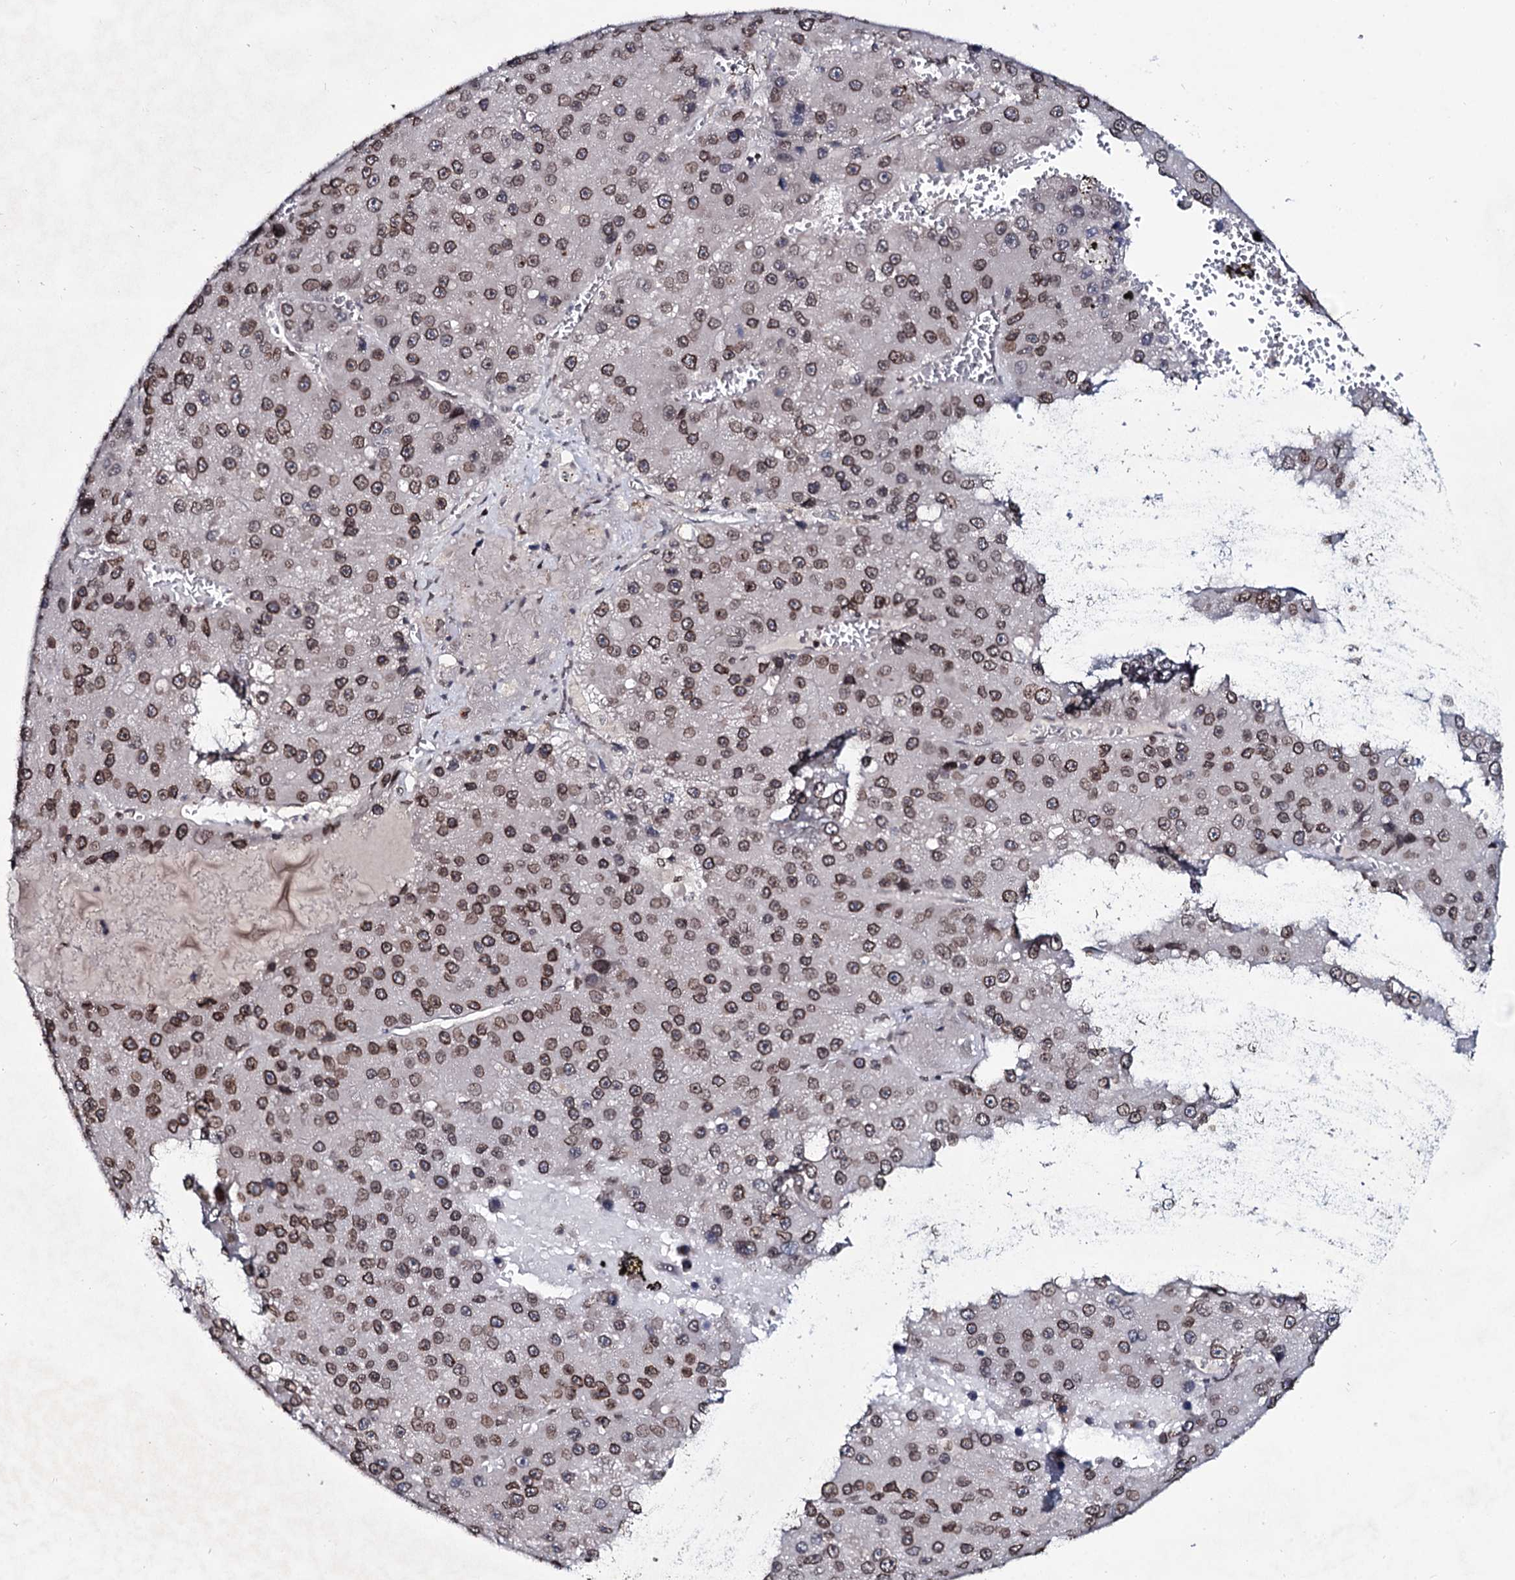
{"staining": {"intensity": "strong", "quantity": ">75%", "location": "cytoplasmic/membranous,nuclear"}, "tissue": "liver cancer", "cell_type": "Tumor cells", "image_type": "cancer", "snomed": [{"axis": "morphology", "description": "Carcinoma, Hepatocellular, NOS"}, {"axis": "topography", "description": "Liver"}], "caption": "A micrograph of liver cancer (hepatocellular carcinoma) stained for a protein demonstrates strong cytoplasmic/membranous and nuclear brown staining in tumor cells. The protein of interest is stained brown, and the nuclei are stained in blue (DAB IHC with brightfield microscopy, high magnification).", "gene": "RNF6", "patient": {"sex": "female", "age": 73}}